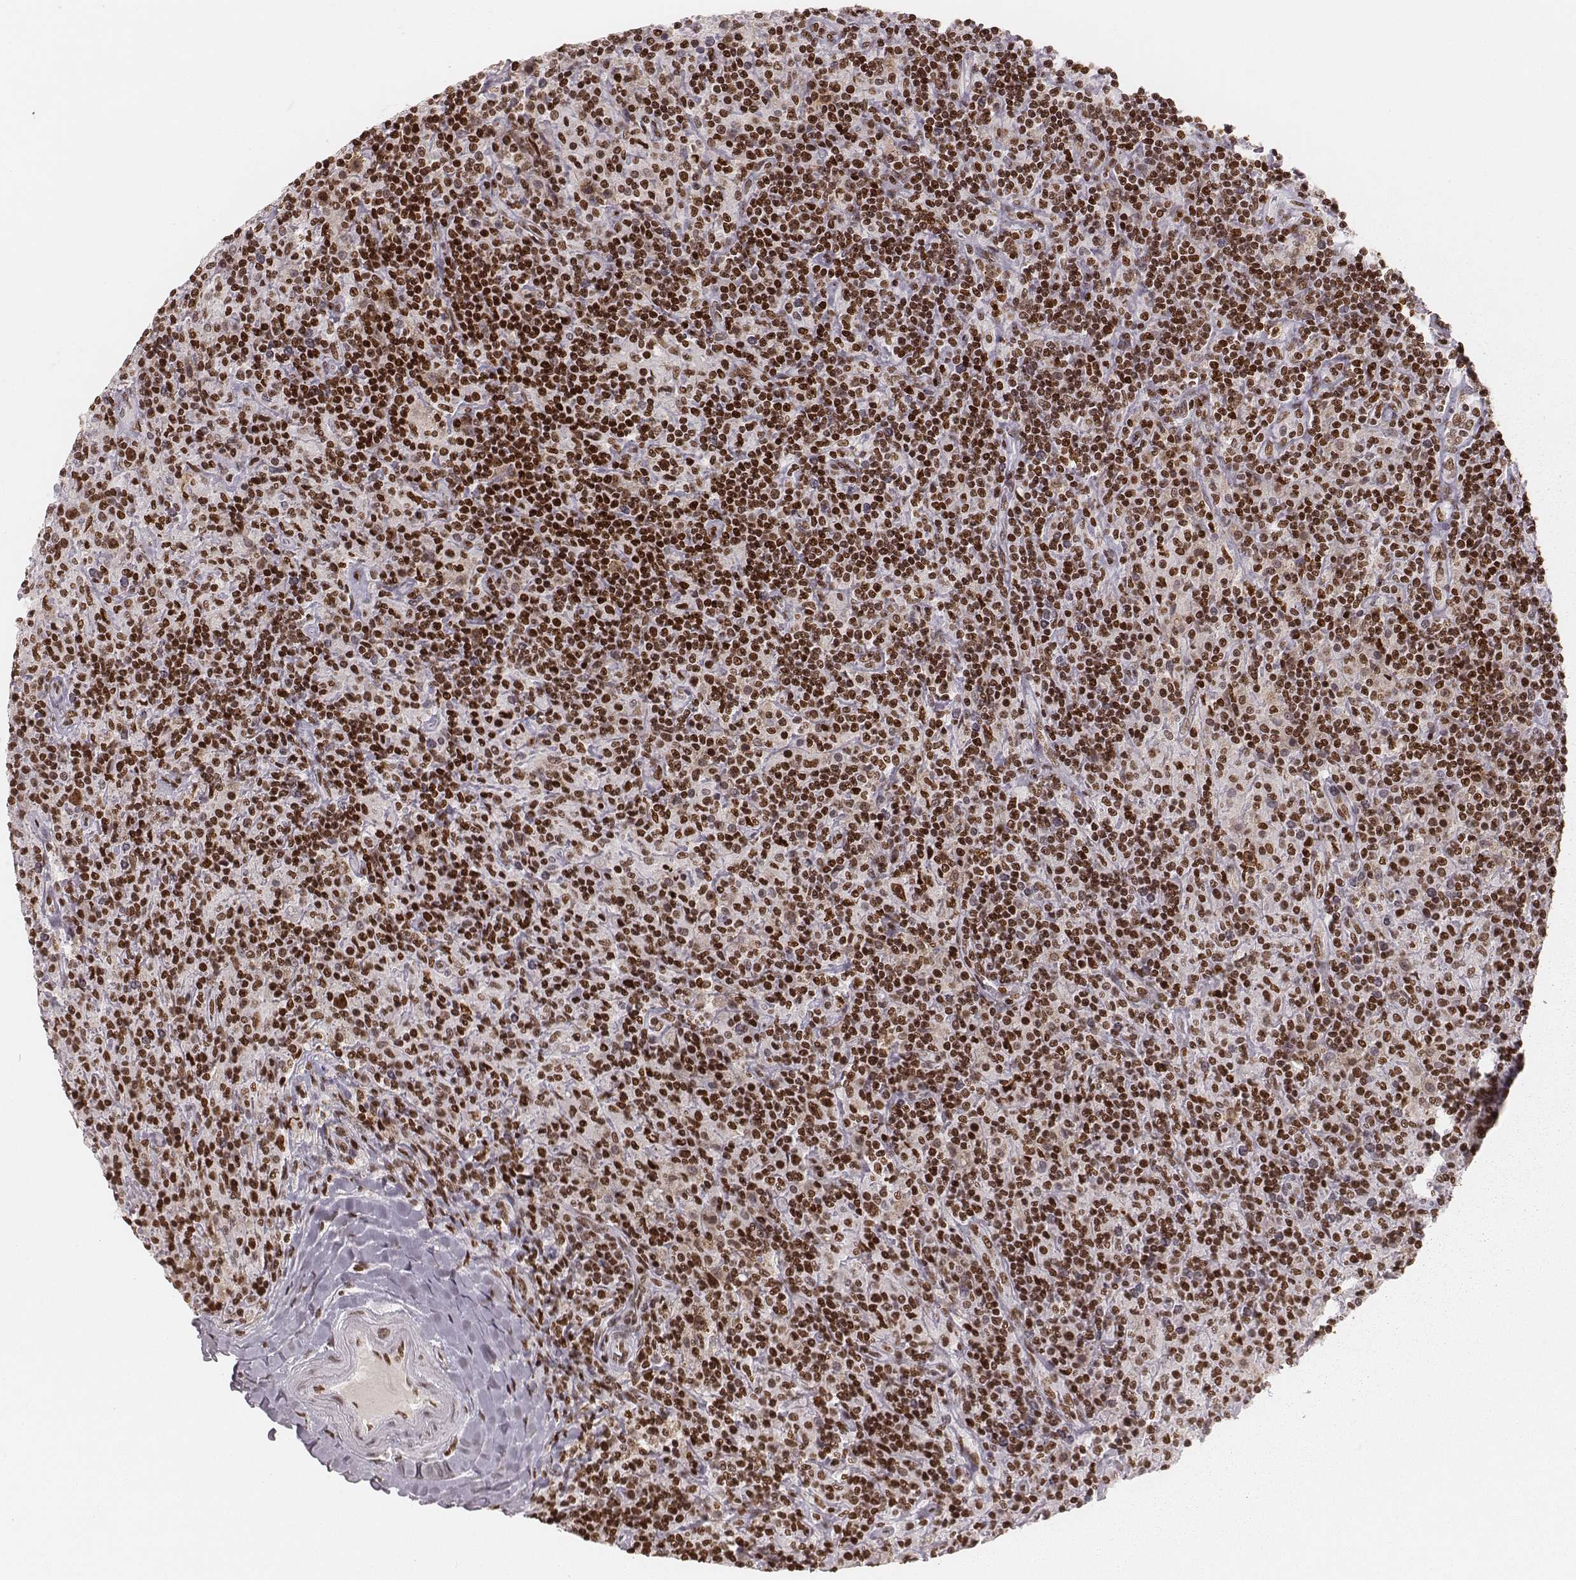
{"staining": {"intensity": "strong", "quantity": ">75%", "location": "nuclear"}, "tissue": "lymphoma", "cell_type": "Tumor cells", "image_type": "cancer", "snomed": [{"axis": "morphology", "description": "Hodgkin's disease, NOS"}, {"axis": "topography", "description": "Lymph node"}], "caption": "Hodgkin's disease stained with a protein marker exhibits strong staining in tumor cells.", "gene": "PARP1", "patient": {"sex": "male", "age": 70}}